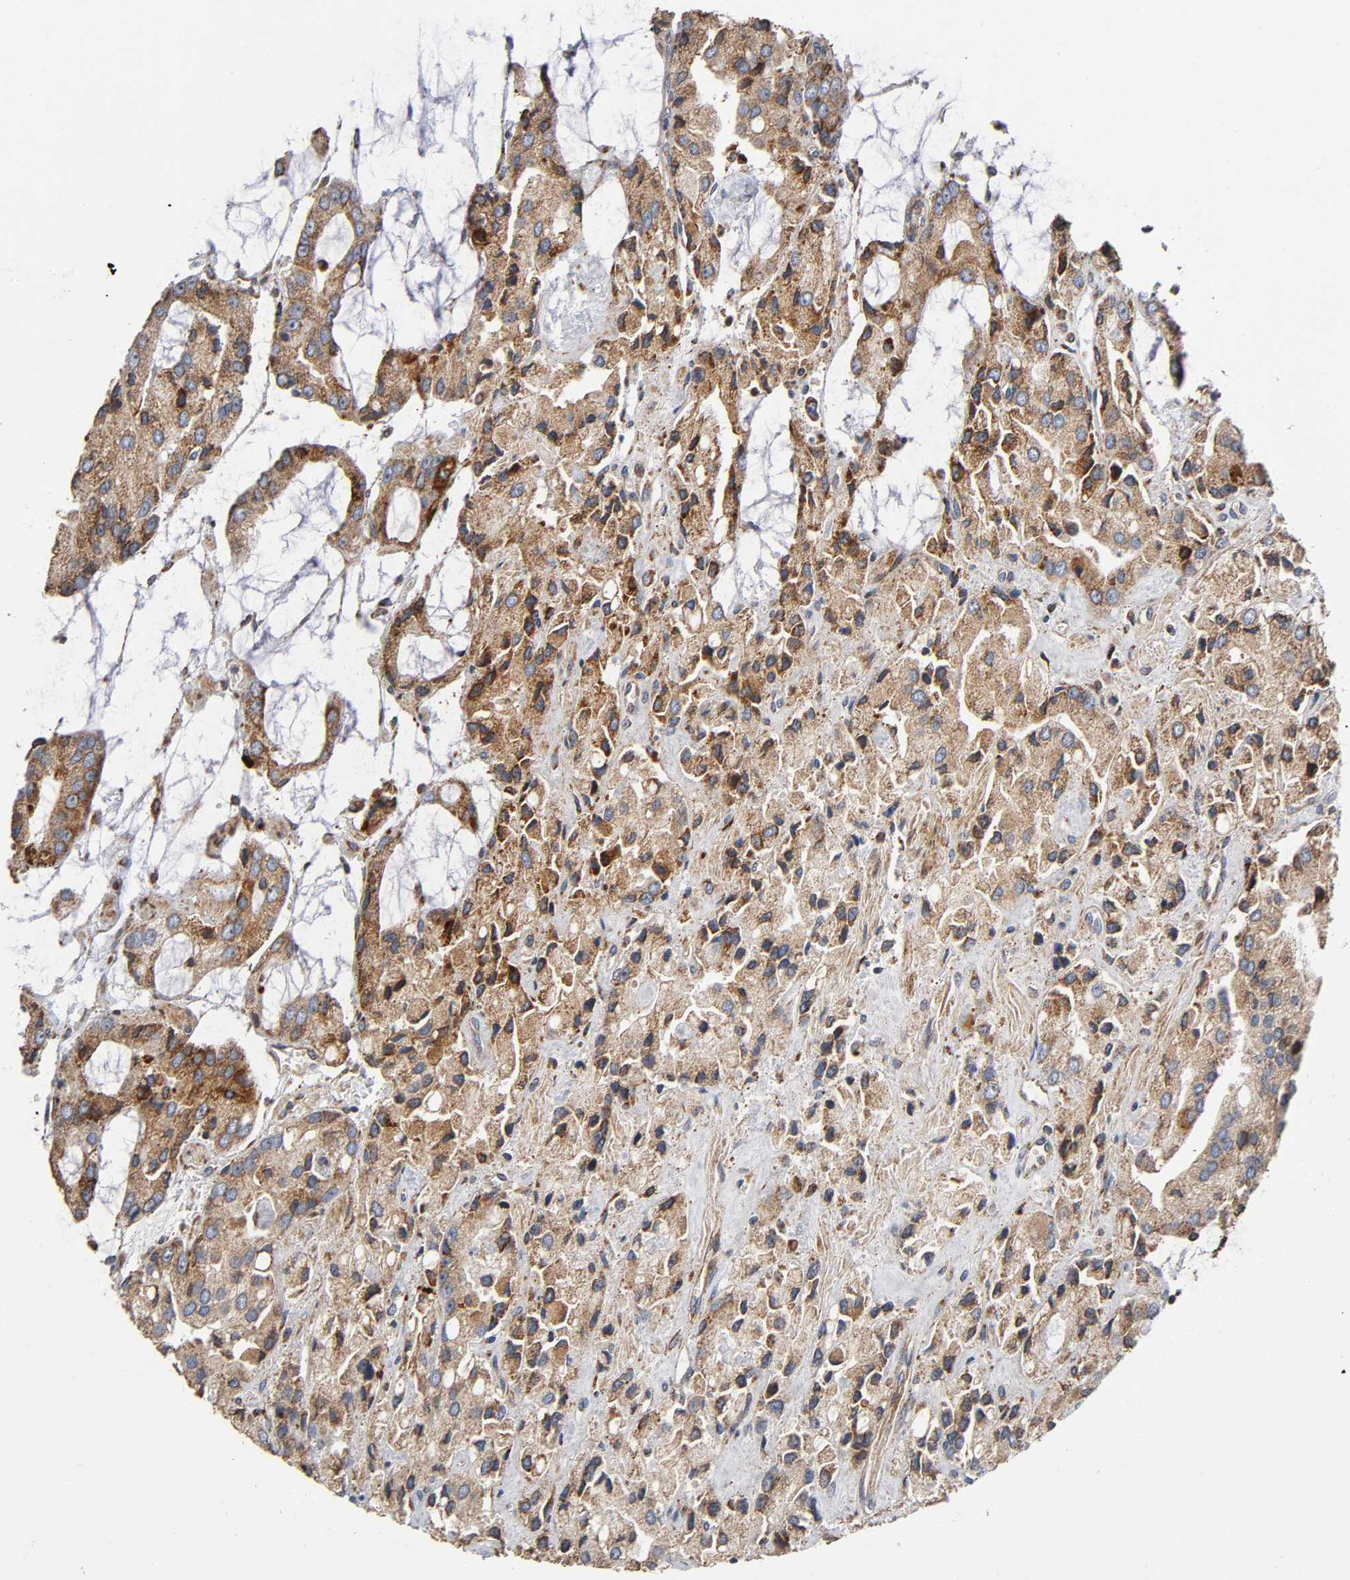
{"staining": {"intensity": "moderate", "quantity": "25%-75%", "location": "cytoplasmic/membranous"}, "tissue": "prostate cancer", "cell_type": "Tumor cells", "image_type": "cancer", "snomed": [{"axis": "morphology", "description": "Adenocarcinoma, High grade"}, {"axis": "topography", "description": "Prostate"}], "caption": "Moderate cytoplasmic/membranous positivity for a protein is appreciated in about 25%-75% of tumor cells of prostate adenocarcinoma (high-grade) using IHC.", "gene": "MAP3K1", "patient": {"sex": "male", "age": 67}}